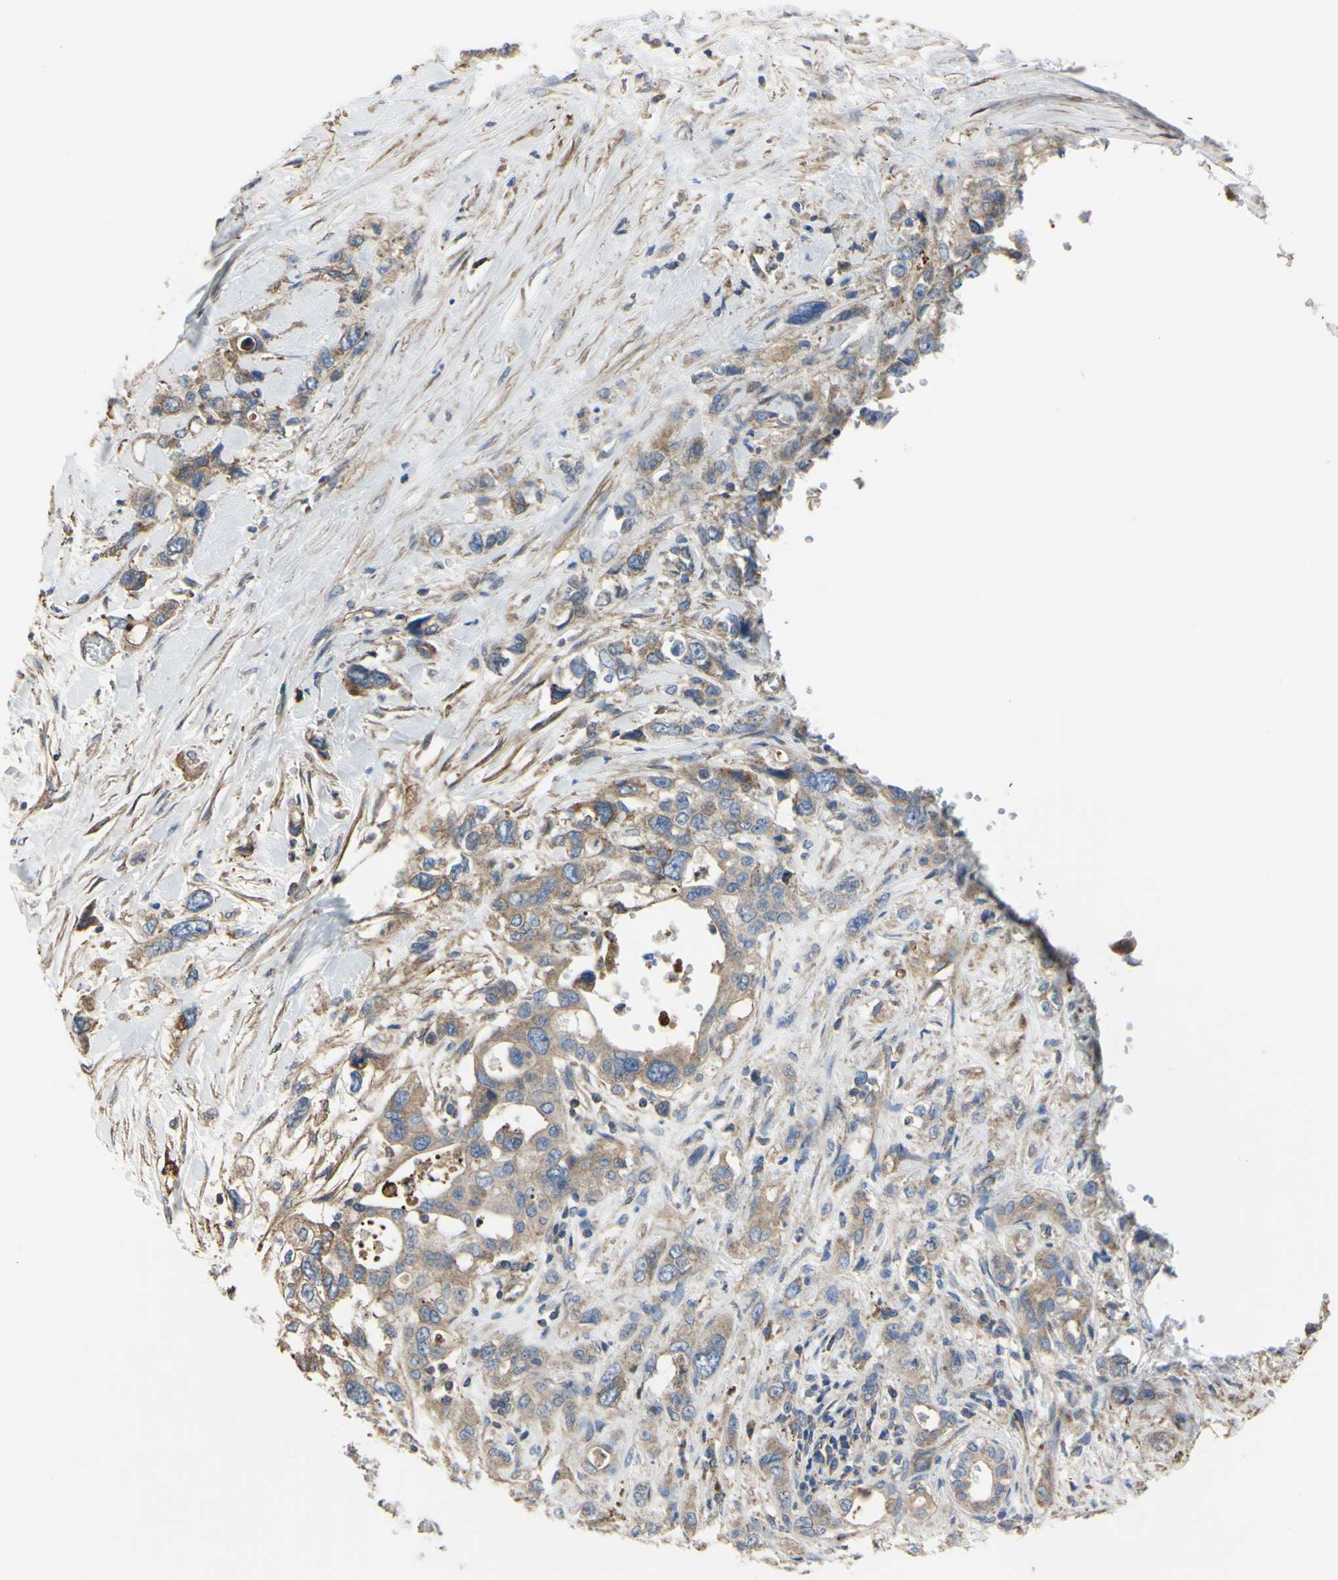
{"staining": {"intensity": "weak", "quantity": ">75%", "location": "cytoplasmic/membranous"}, "tissue": "pancreatic cancer", "cell_type": "Tumor cells", "image_type": "cancer", "snomed": [{"axis": "morphology", "description": "Adenocarcinoma, NOS"}, {"axis": "topography", "description": "Pancreas"}], "caption": "Brown immunohistochemical staining in pancreatic cancer (adenocarcinoma) exhibits weak cytoplasmic/membranous expression in about >75% of tumor cells. Using DAB (brown) and hematoxylin (blue) stains, captured at high magnification using brightfield microscopy.", "gene": "BECN1", "patient": {"sex": "male", "age": 46}}